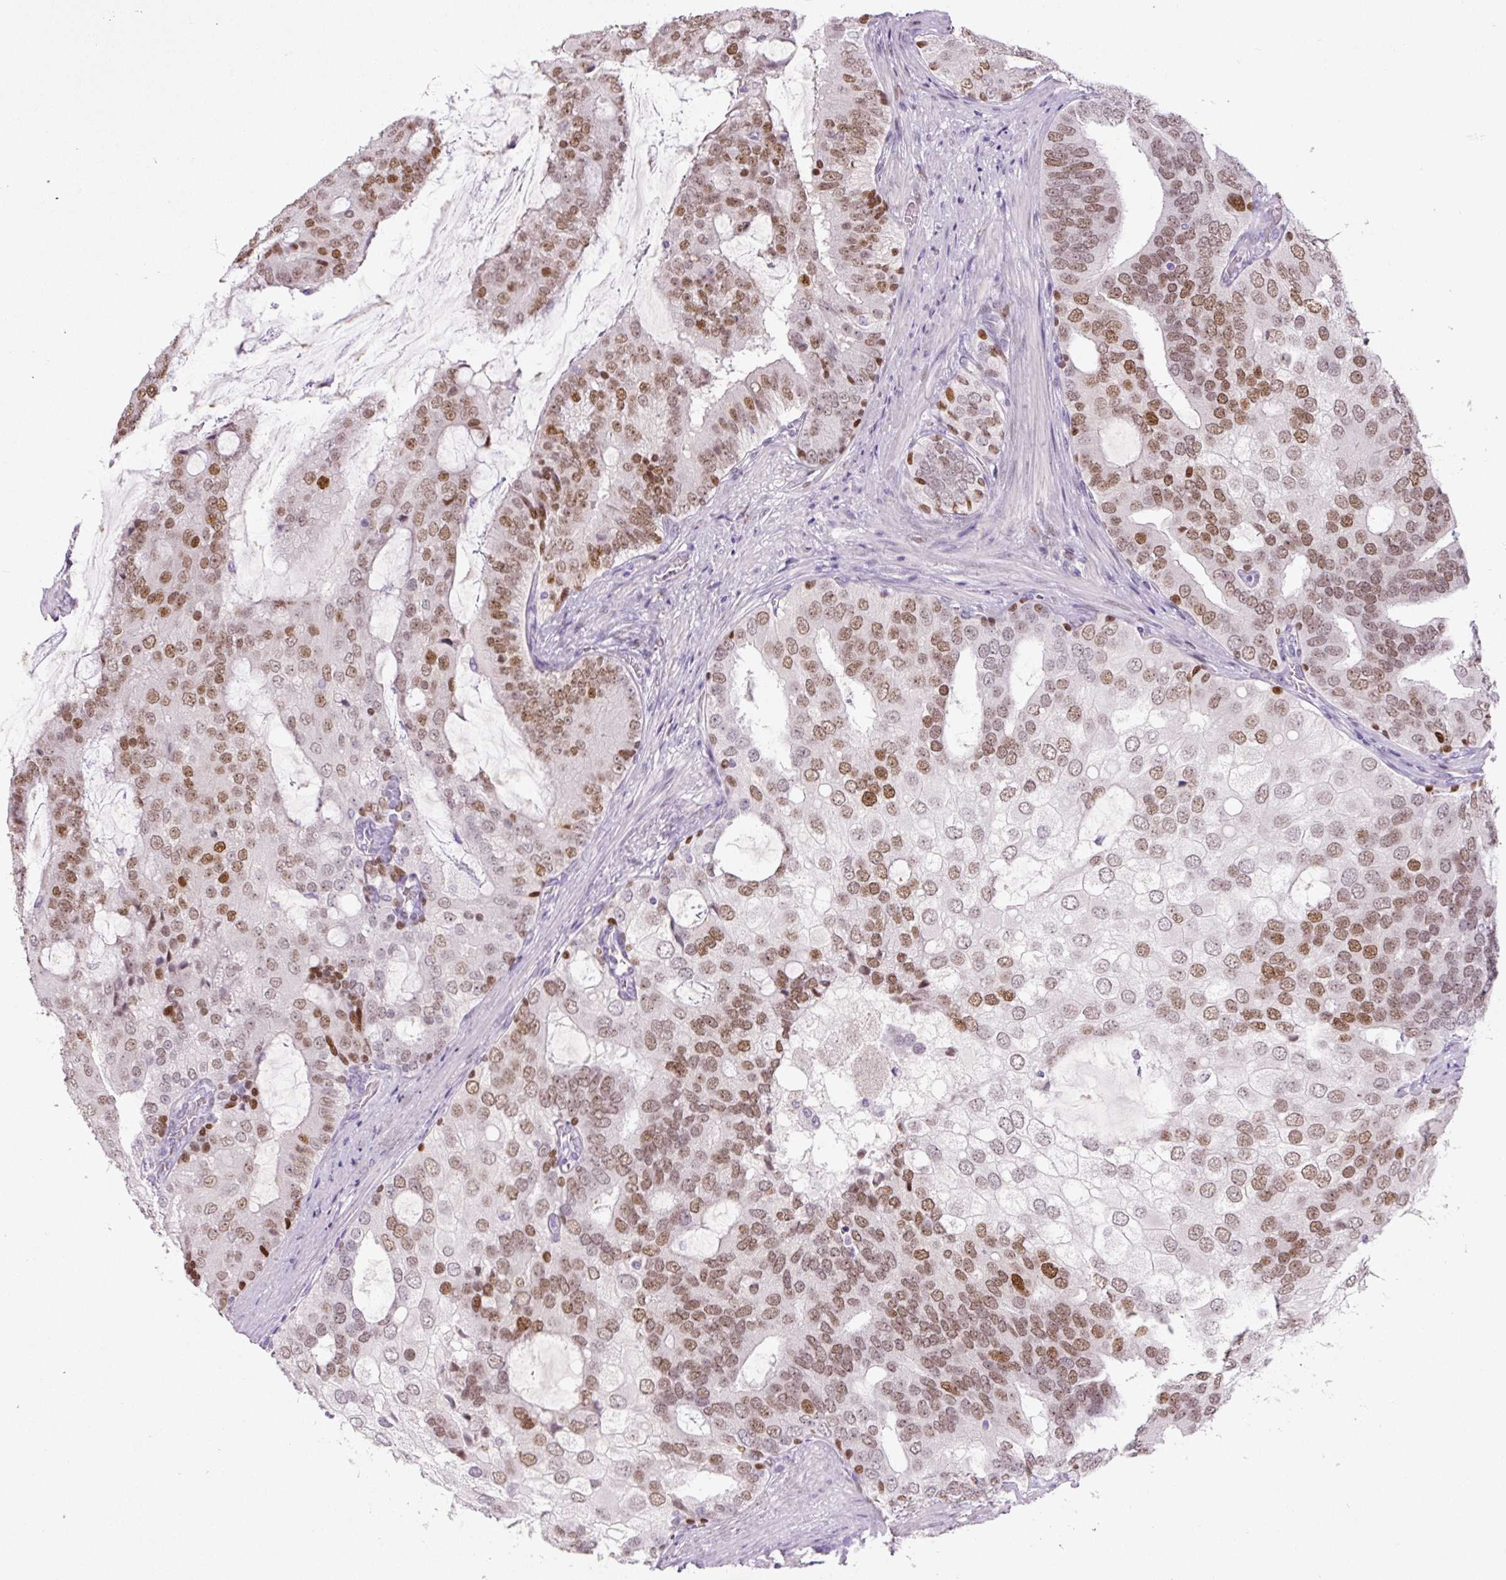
{"staining": {"intensity": "moderate", "quantity": ">75%", "location": "nuclear"}, "tissue": "prostate cancer", "cell_type": "Tumor cells", "image_type": "cancer", "snomed": [{"axis": "morphology", "description": "Adenocarcinoma, High grade"}, {"axis": "topography", "description": "Prostate"}], "caption": "Tumor cells reveal moderate nuclear positivity in approximately >75% of cells in adenocarcinoma (high-grade) (prostate). Nuclei are stained in blue.", "gene": "SIX1", "patient": {"sex": "male", "age": 55}}